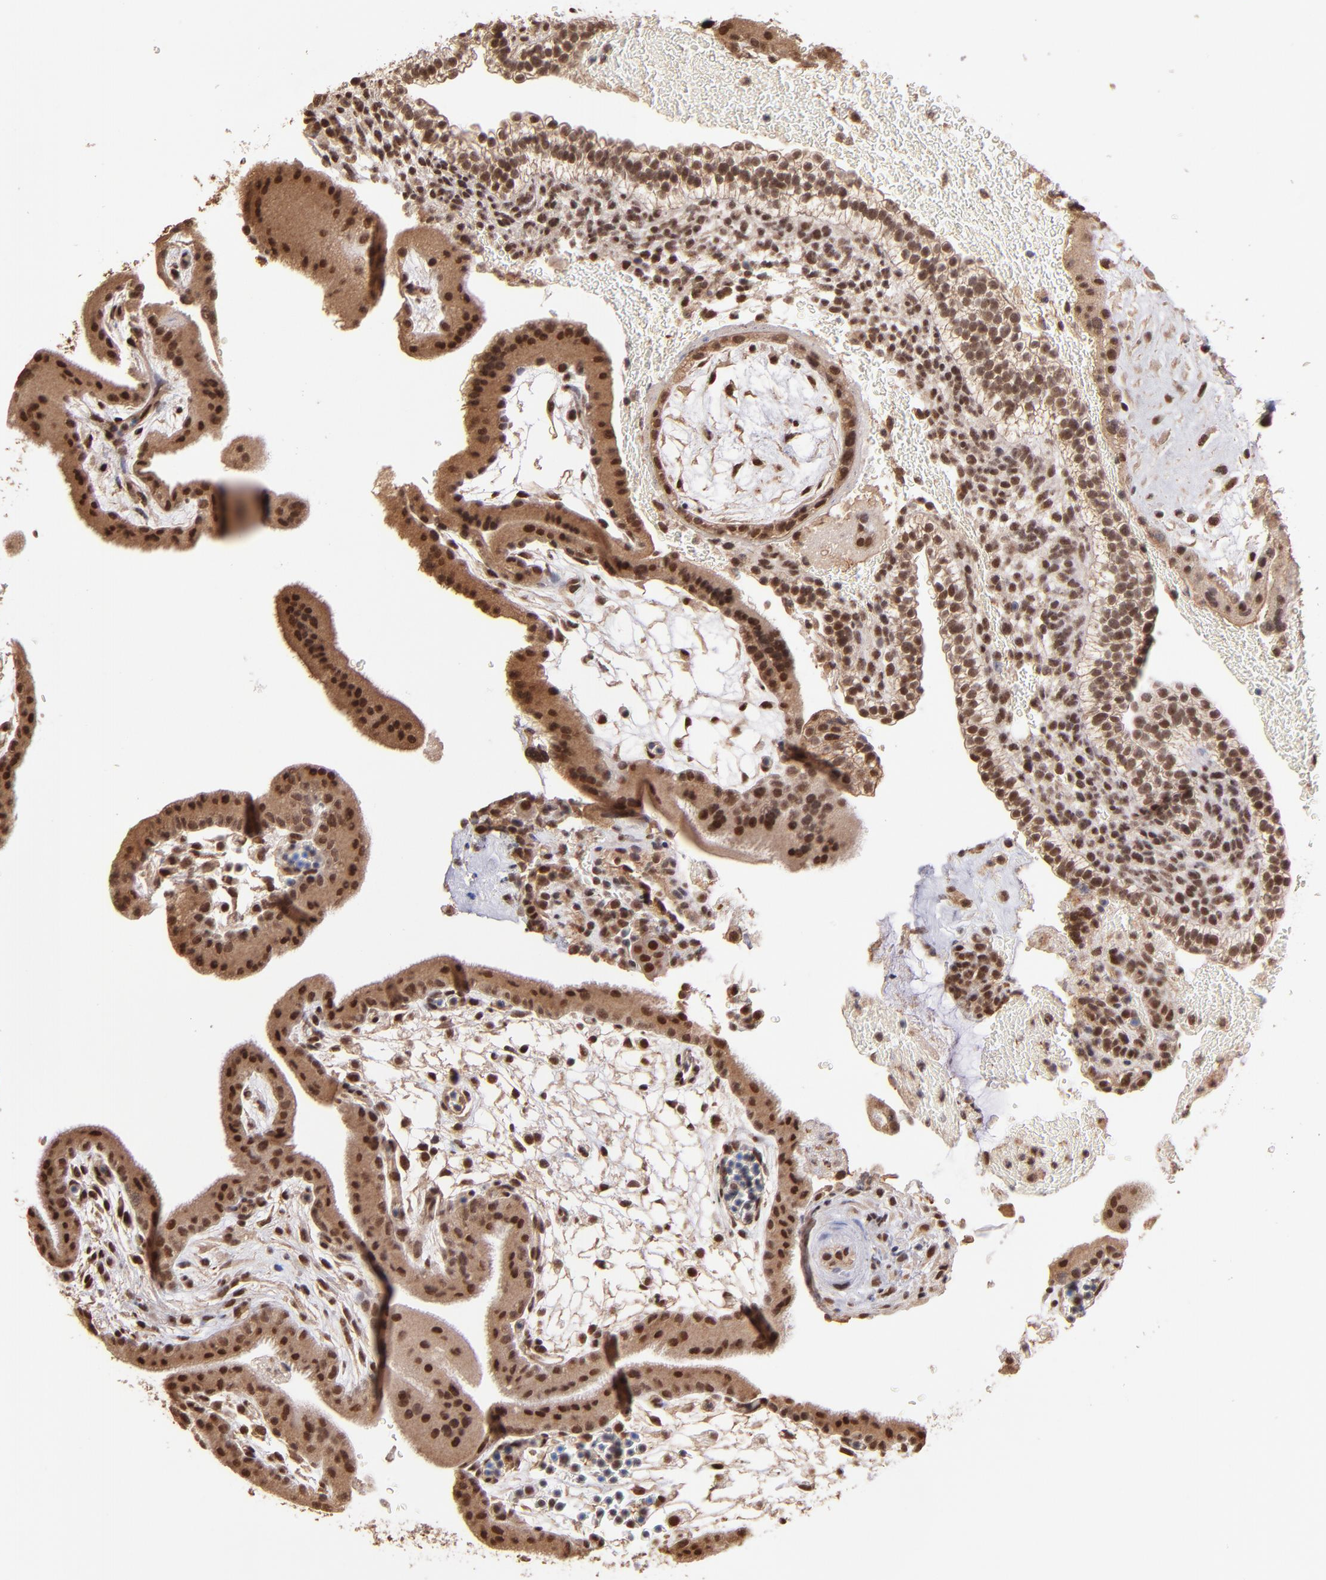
{"staining": {"intensity": "moderate", "quantity": ">75%", "location": "cytoplasmic/membranous,nuclear"}, "tissue": "placenta", "cell_type": "Trophoblastic cells", "image_type": "normal", "snomed": [{"axis": "morphology", "description": "Normal tissue, NOS"}, {"axis": "topography", "description": "Placenta"}], "caption": "Normal placenta reveals moderate cytoplasmic/membranous,nuclear expression in approximately >75% of trophoblastic cells, visualized by immunohistochemistry.", "gene": "TERF2", "patient": {"sex": "female", "age": 19}}